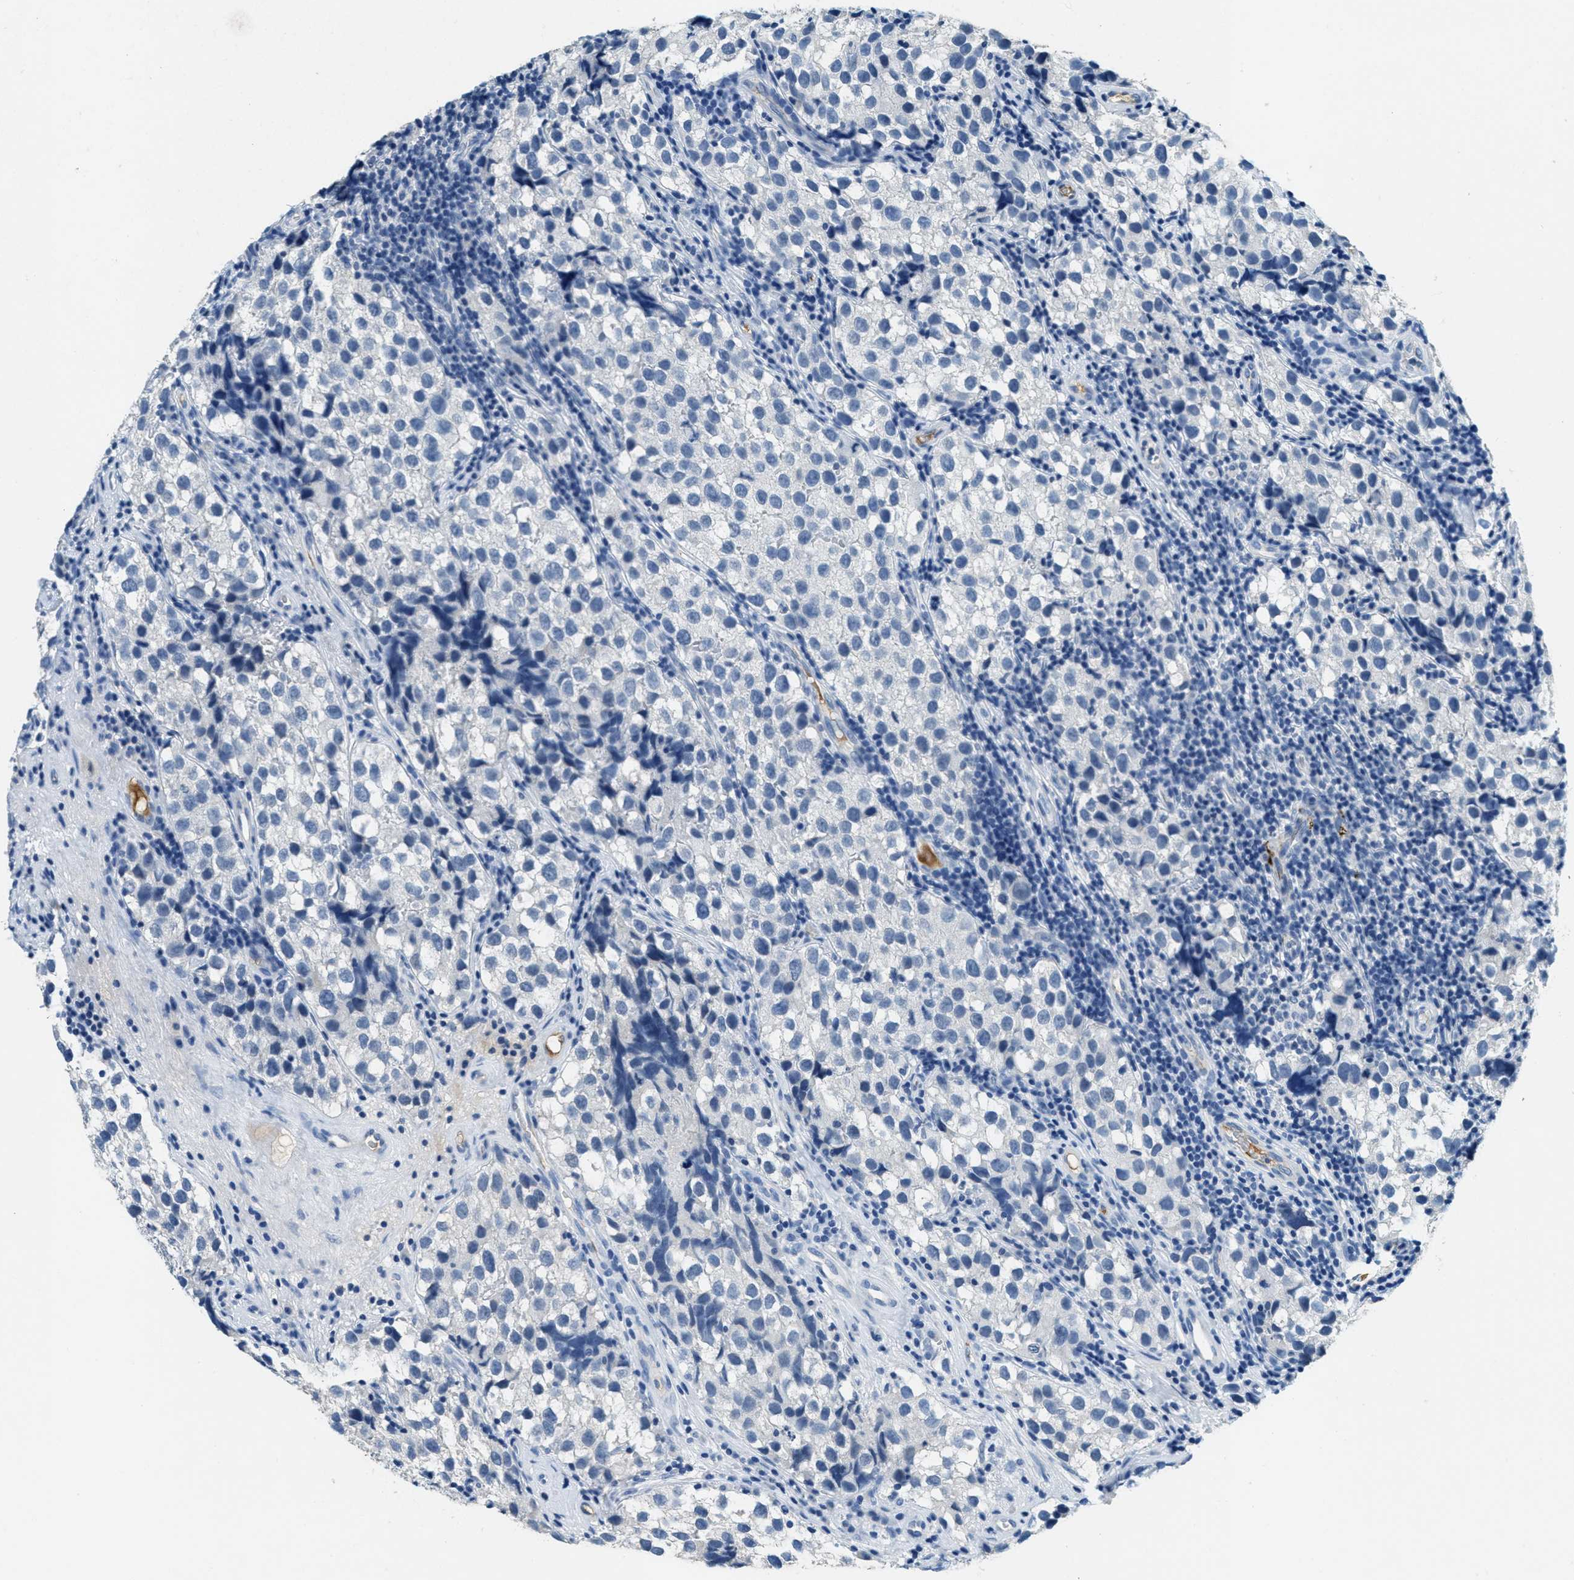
{"staining": {"intensity": "negative", "quantity": "none", "location": "none"}, "tissue": "testis cancer", "cell_type": "Tumor cells", "image_type": "cancer", "snomed": [{"axis": "morphology", "description": "Seminoma, NOS"}, {"axis": "topography", "description": "Testis"}], "caption": "Testis cancer was stained to show a protein in brown. There is no significant expression in tumor cells.", "gene": "A2M", "patient": {"sex": "male", "age": 39}}